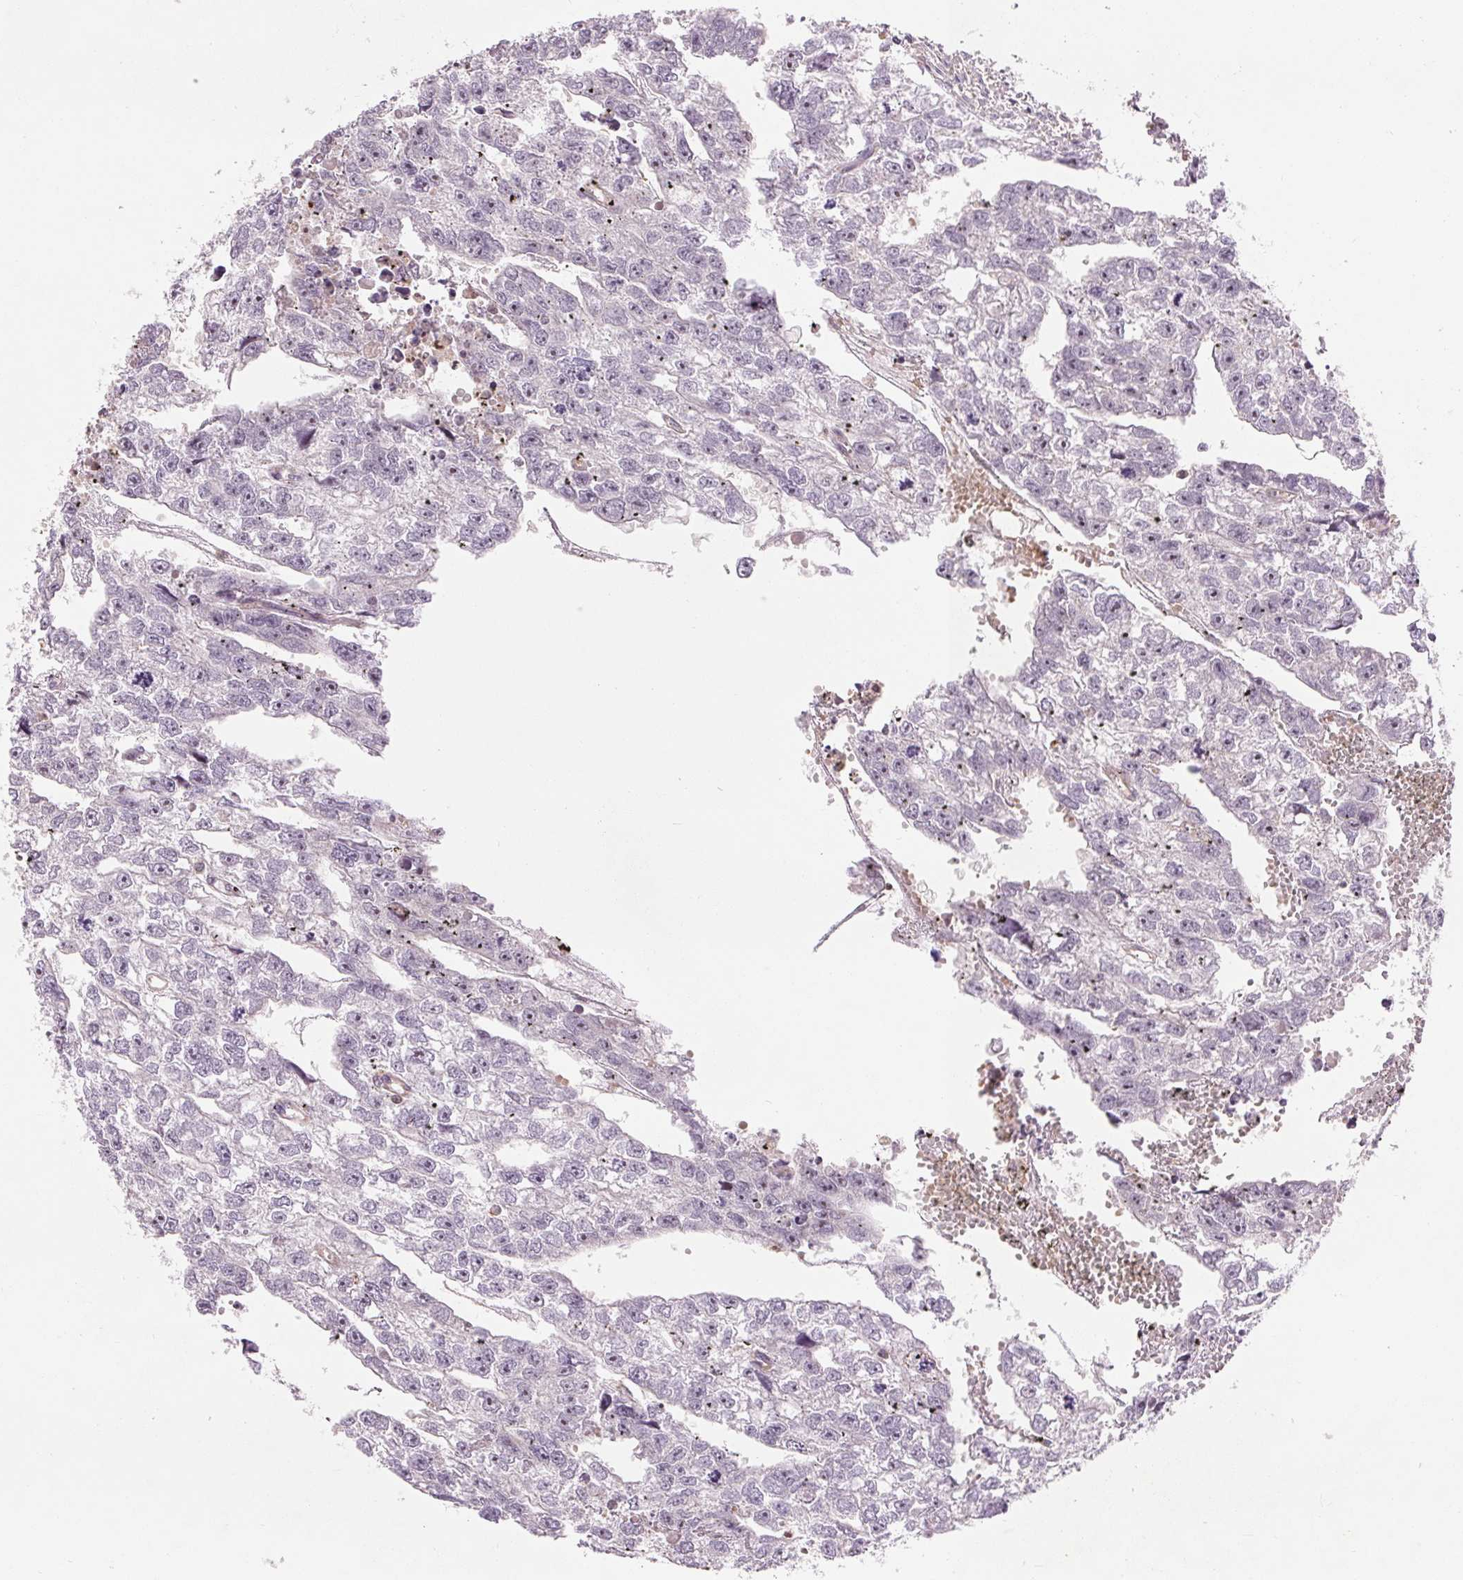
{"staining": {"intensity": "negative", "quantity": "none", "location": "none"}, "tissue": "testis cancer", "cell_type": "Tumor cells", "image_type": "cancer", "snomed": [{"axis": "morphology", "description": "Carcinoma, Embryonal, NOS"}, {"axis": "morphology", "description": "Teratoma, malignant, NOS"}, {"axis": "topography", "description": "Testis"}], "caption": "Testis cancer (embryonal carcinoma) stained for a protein using immunohistochemistry demonstrates no staining tumor cells.", "gene": "RANBP3L", "patient": {"sex": "male", "age": 44}}